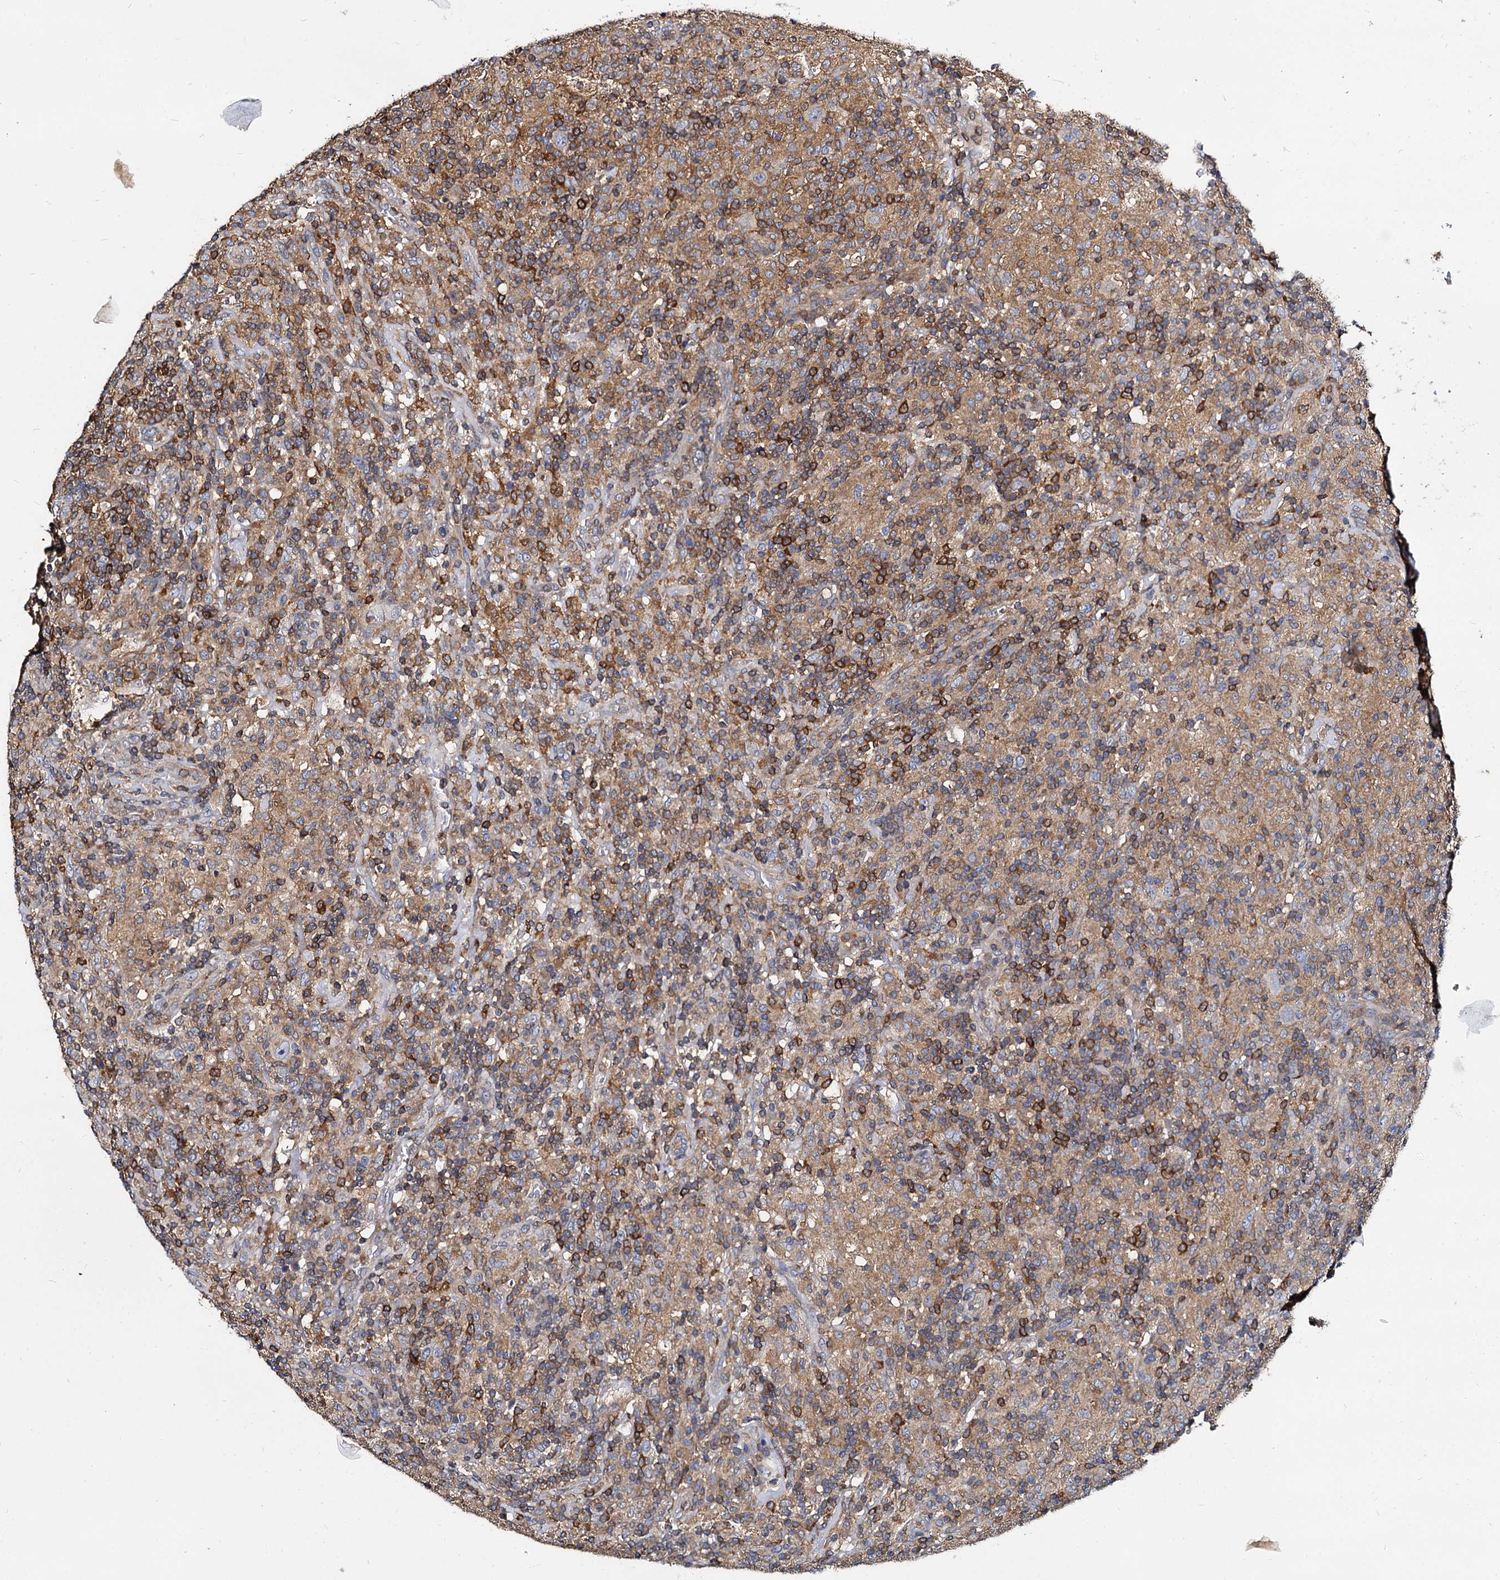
{"staining": {"intensity": "weak", "quantity": "25%-75%", "location": "cytoplasmic/membranous"}, "tissue": "lymphoma", "cell_type": "Tumor cells", "image_type": "cancer", "snomed": [{"axis": "morphology", "description": "Hodgkin's disease, NOS"}, {"axis": "topography", "description": "Lymph node"}], "caption": "Human lymphoma stained for a protein (brown) demonstrates weak cytoplasmic/membranous positive expression in approximately 25%-75% of tumor cells.", "gene": "ANKRD13A", "patient": {"sex": "male", "age": 70}}